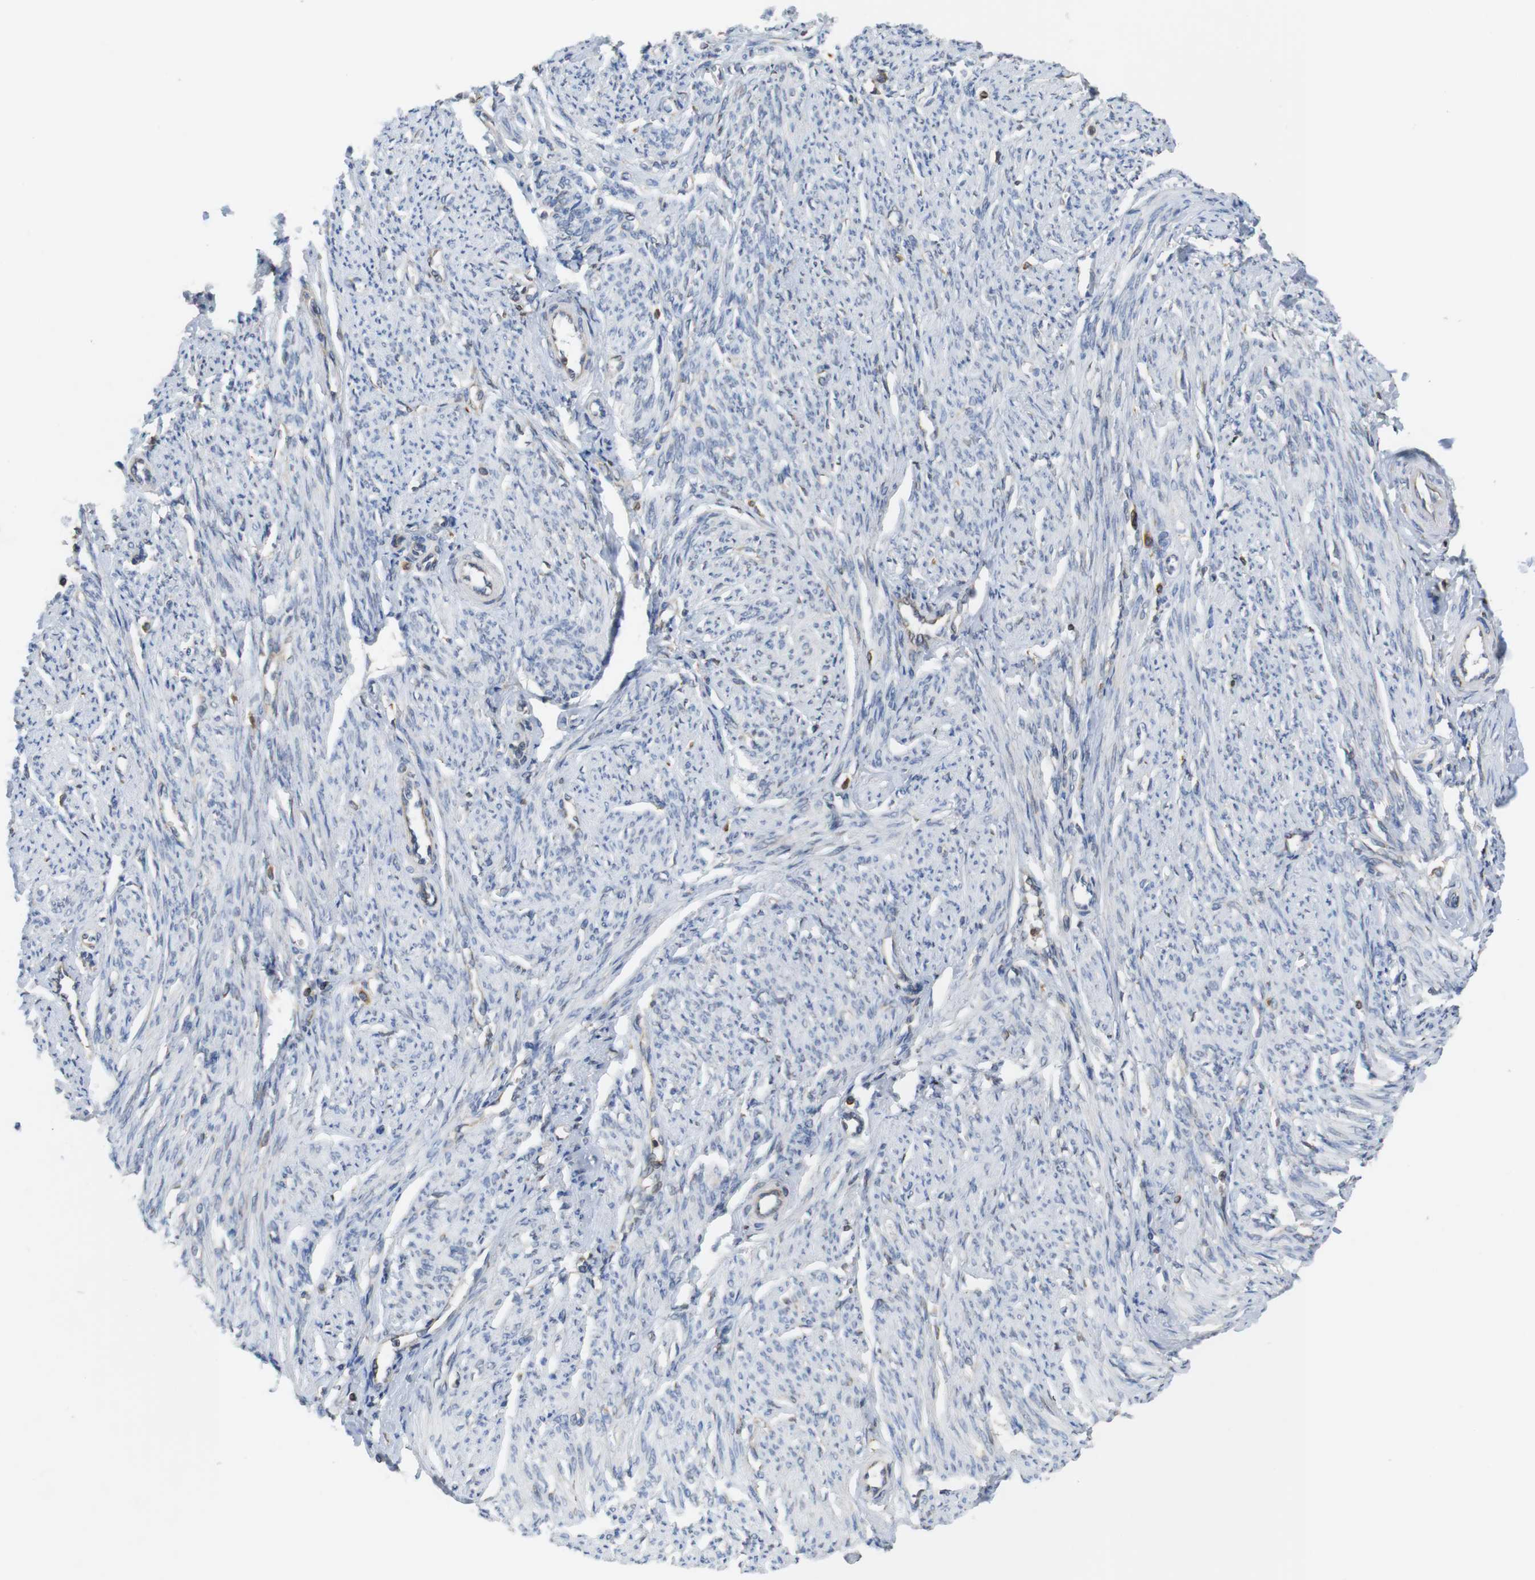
{"staining": {"intensity": "weak", "quantity": "25%-75%", "location": "cytoplasmic/membranous"}, "tissue": "smooth muscle", "cell_type": "Smooth muscle cells", "image_type": "normal", "snomed": [{"axis": "morphology", "description": "Normal tissue, NOS"}, {"axis": "topography", "description": "Smooth muscle"}], "caption": "DAB (3,3'-diaminobenzidine) immunohistochemical staining of normal smooth muscle demonstrates weak cytoplasmic/membranous protein positivity in about 25%-75% of smooth muscle cells. The staining is performed using DAB (3,3'-diaminobenzidine) brown chromogen to label protein expression. The nuclei are counter-stained blue using hematoxylin.", "gene": "ARL6IP5", "patient": {"sex": "female", "age": 65}}